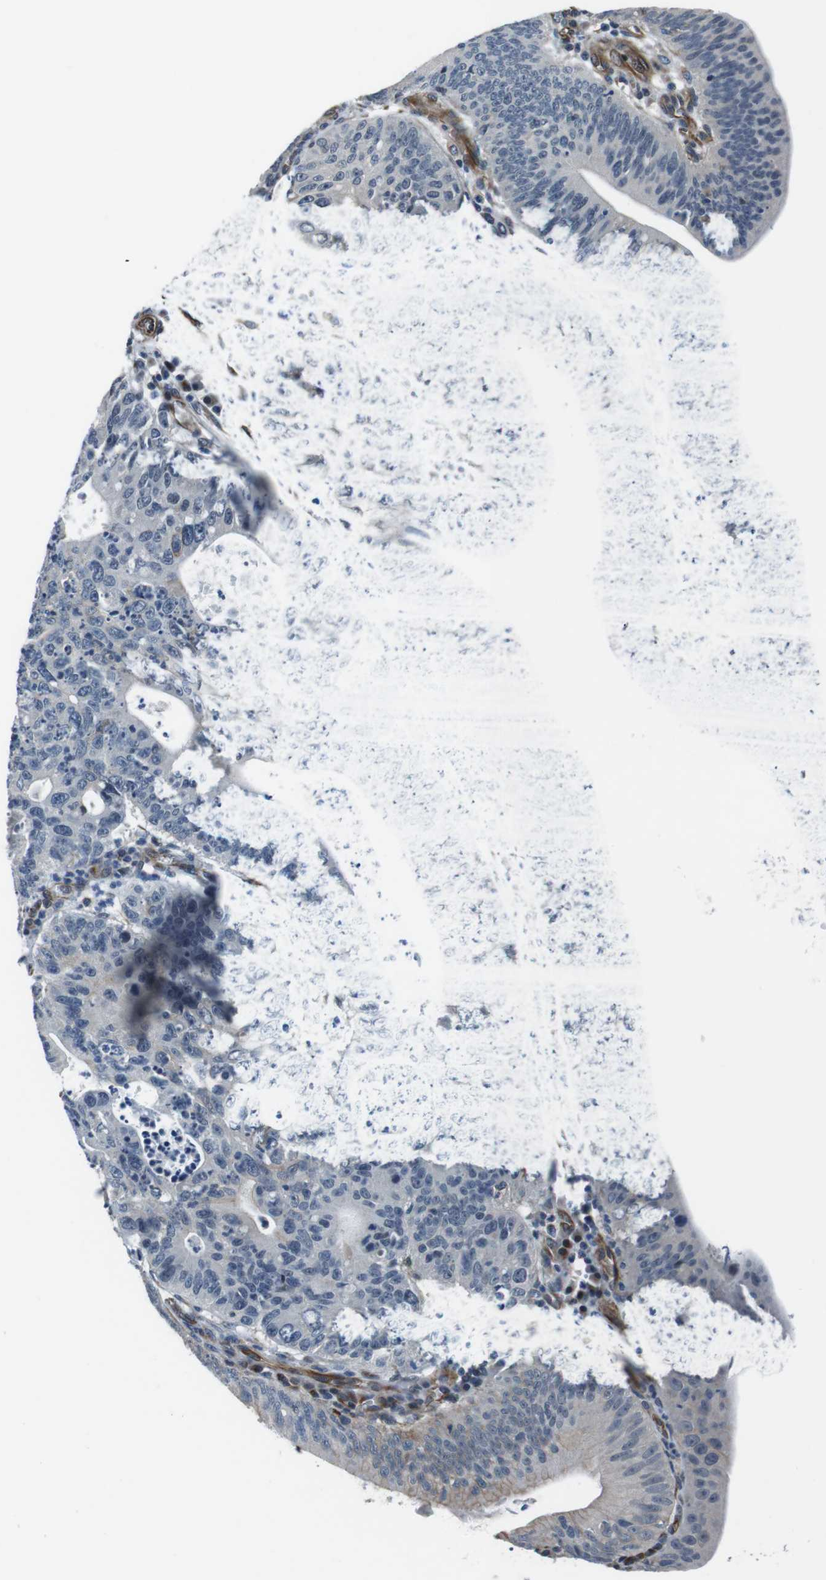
{"staining": {"intensity": "negative", "quantity": "none", "location": "none"}, "tissue": "stomach cancer", "cell_type": "Tumor cells", "image_type": "cancer", "snomed": [{"axis": "morphology", "description": "Adenocarcinoma, NOS"}, {"axis": "topography", "description": "Stomach"}], "caption": "IHC image of neoplastic tissue: stomach adenocarcinoma stained with DAB (3,3'-diaminobenzidine) exhibits no significant protein staining in tumor cells.", "gene": "LRRC49", "patient": {"sex": "male", "age": 59}}